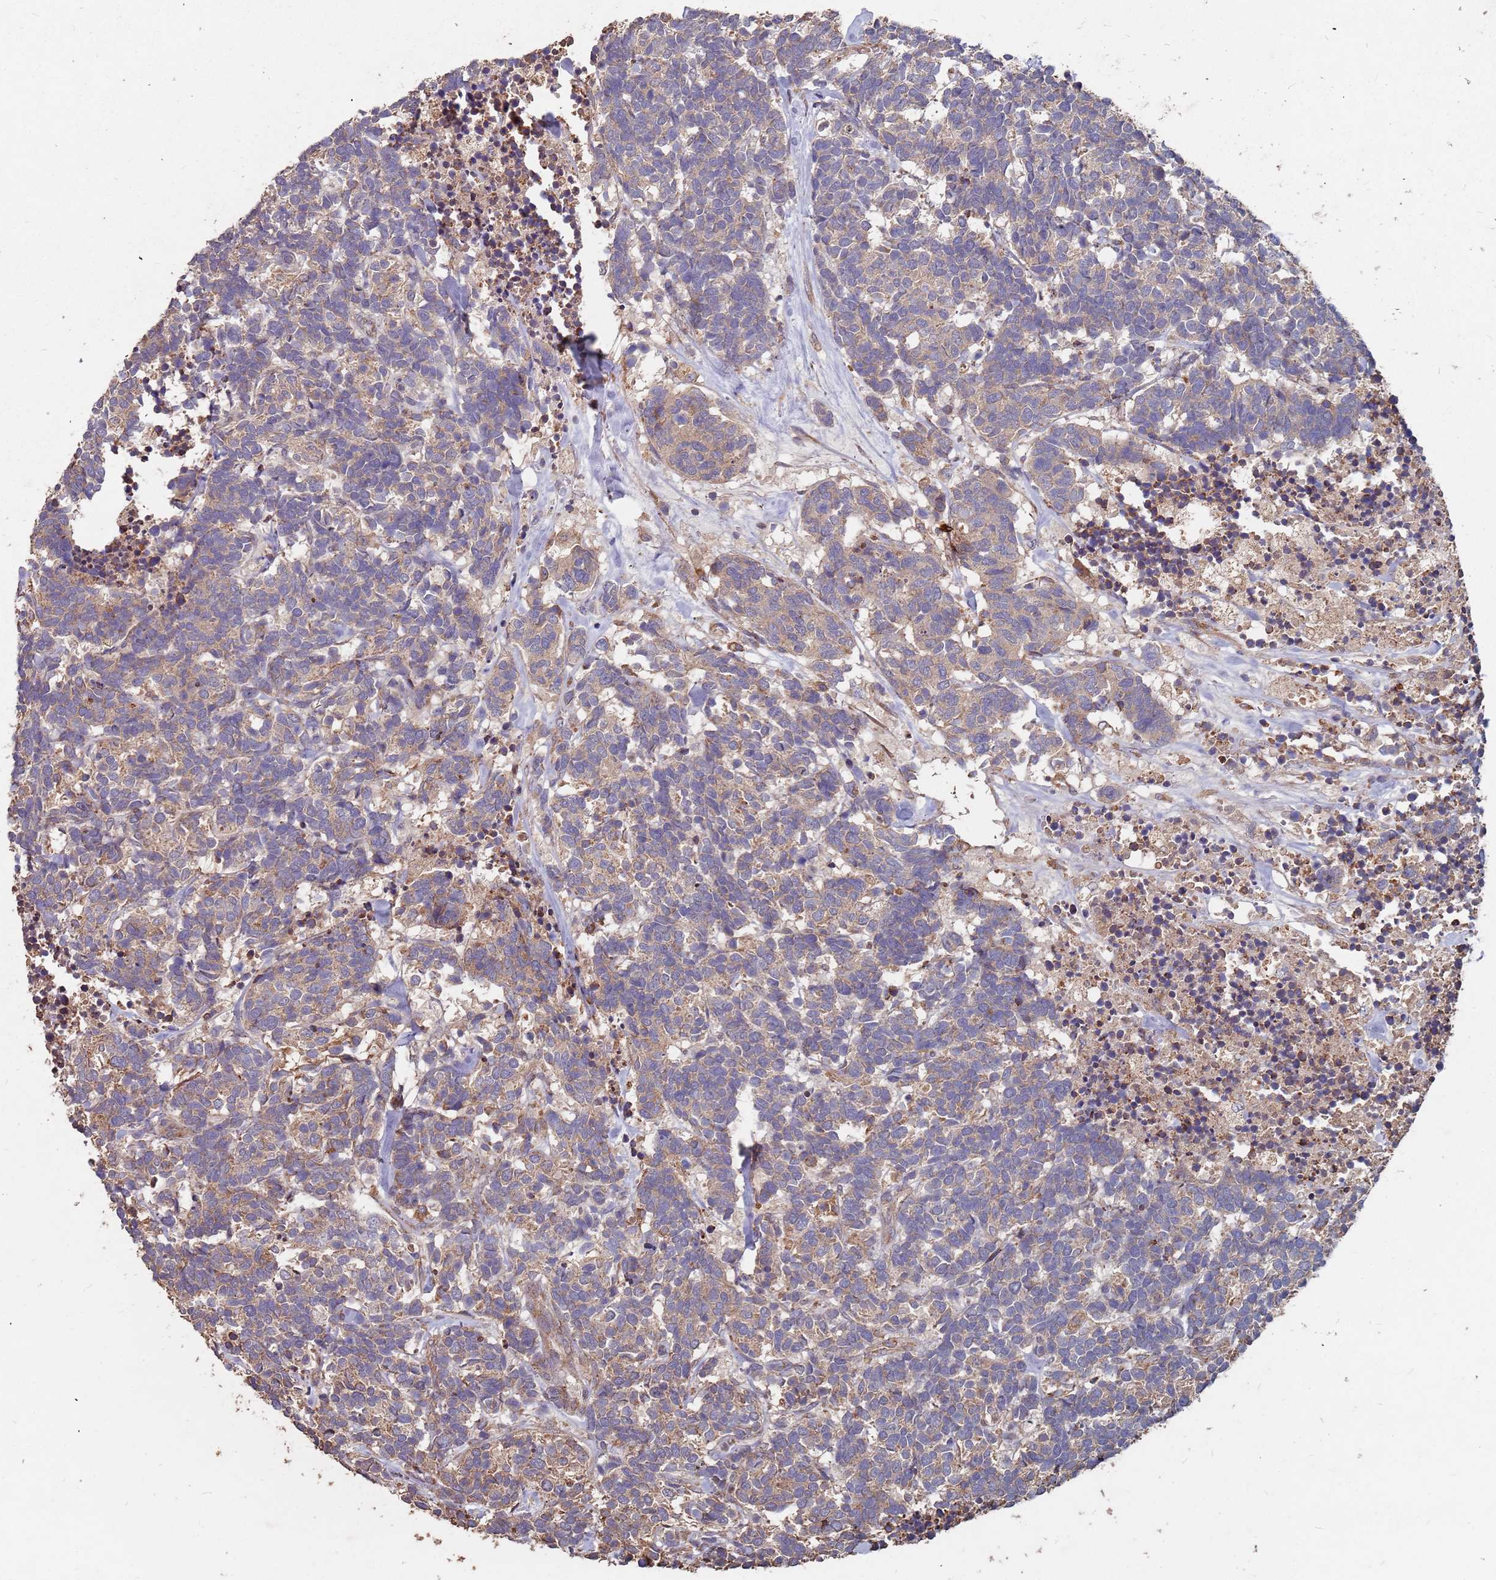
{"staining": {"intensity": "weak", "quantity": "25%-75%", "location": "cytoplasmic/membranous"}, "tissue": "carcinoid", "cell_type": "Tumor cells", "image_type": "cancer", "snomed": [{"axis": "morphology", "description": "Carcinoma, NOS"}, {"axis": "morphology", "description": "Carcinoid, malignant, NOS"}, {"axis": "topography", "description": "Urinary bladder"}], "caption": "Immunohistochemical staining of malignant carcinoid demonstrates low levels of weak cytoplasmic/membranous protein positivity in approximately 25%-75% of tumor cells.", "gene": "ATG5", "patient": {"sex": "male", "age": 57}}